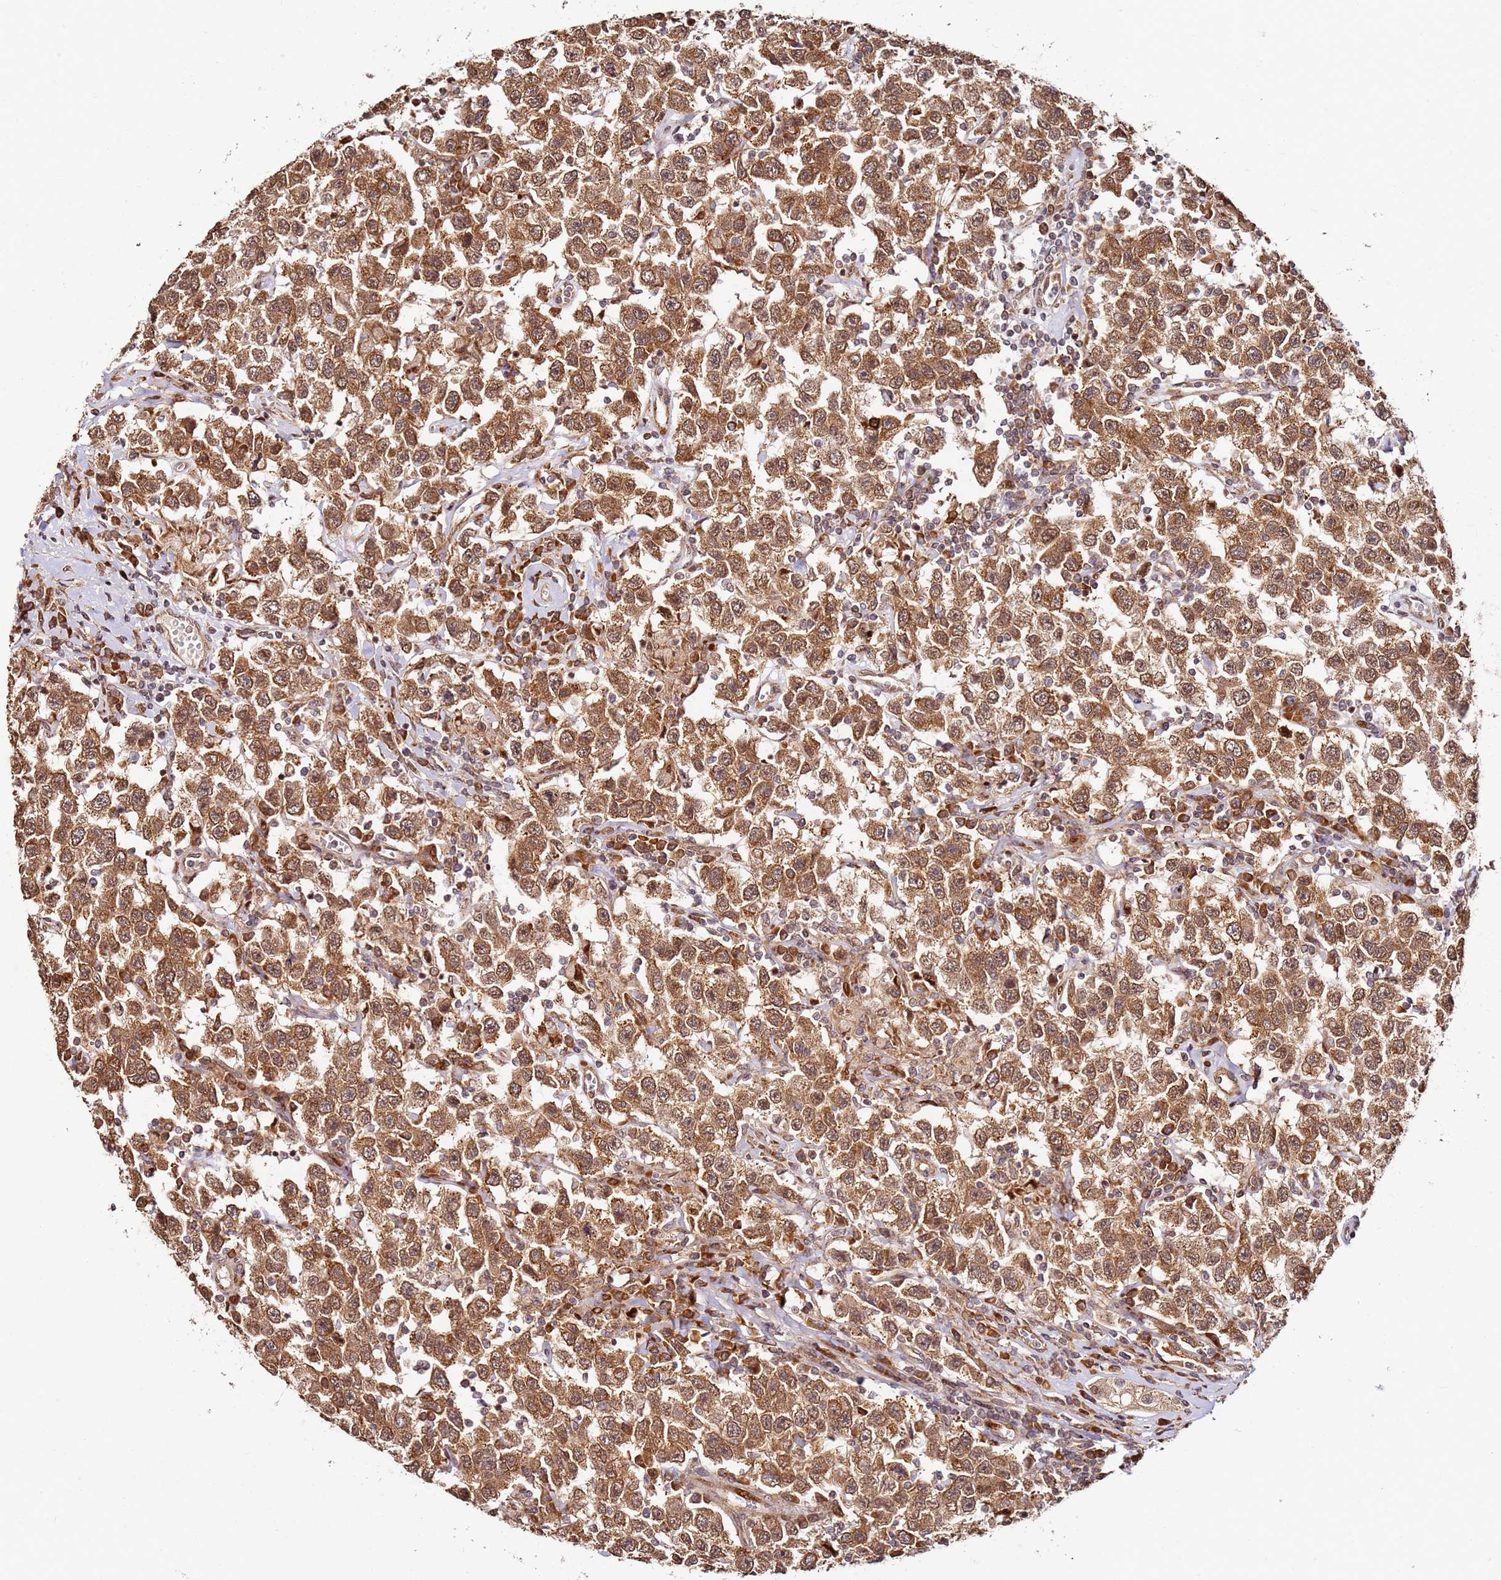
{"staining": {"intensity": "strong", "quantity": ">75%", "location": "cytoplasmic/membranous"}, "tissue": "testis cancer", "cell_type": "Tumor cells", "image_type": "cancer", "snomed": [{"axis": "morphology", "description": "Seminoma, NOS"}, {"axis": "topography", "description": "Testis"}], "caption": "IHC (DAB) staining of seminoma (testis) shows strong cytoplasmic/membranous protein positivity in approximately >75% of tumor cells.", "gene": "RPS3A", "patient": {"sex": "male", "age": 41}}